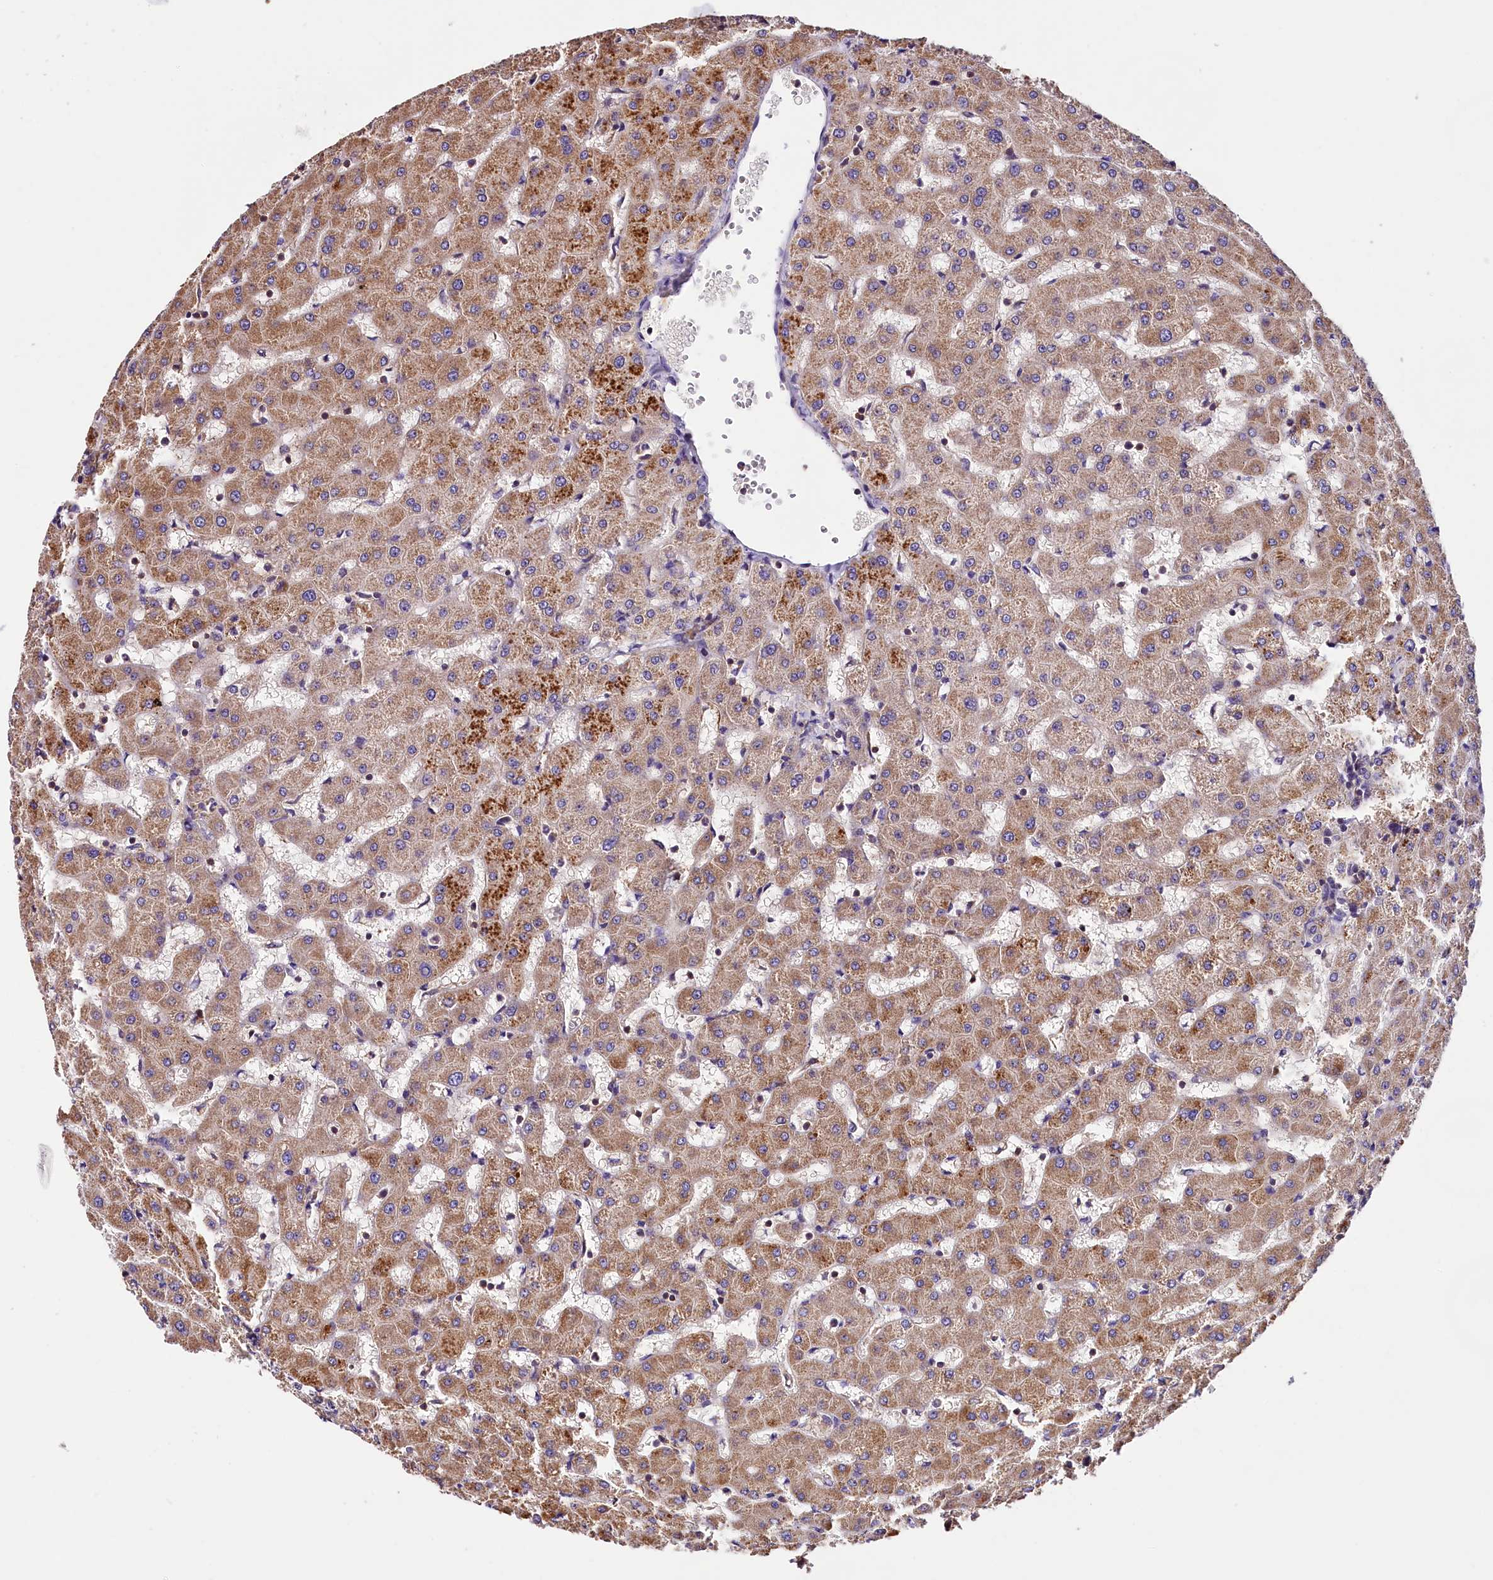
{"staining": {"intensity": "moderate", "quantity": ">75%", "location": "cytoplasmic/membranous"}, "tissue": "liver", "cell_type": "Cholangiocytes", "image_type": "normal", "snomed": [{"axis": "morphology", "description": "Normal tissue, NOS"}, {"axis": "topography", "description": "Liver"}], "caption": "Immunohistochemistry (DAB (3,3'-diaminobenzidine)) staining of normal liver shows moderate cytoplasmic/membranous protein staining in about >75% of cholangiocytes. The staining was performed using DAB (3,3'-diaminobenzidine) to visualize the protein expression in brown, while the nuclei were stained in blue with hematoxylin (Magnification: 20x).", "gene": "KPTN", "patient": {"sex": "female", "age": 63}}